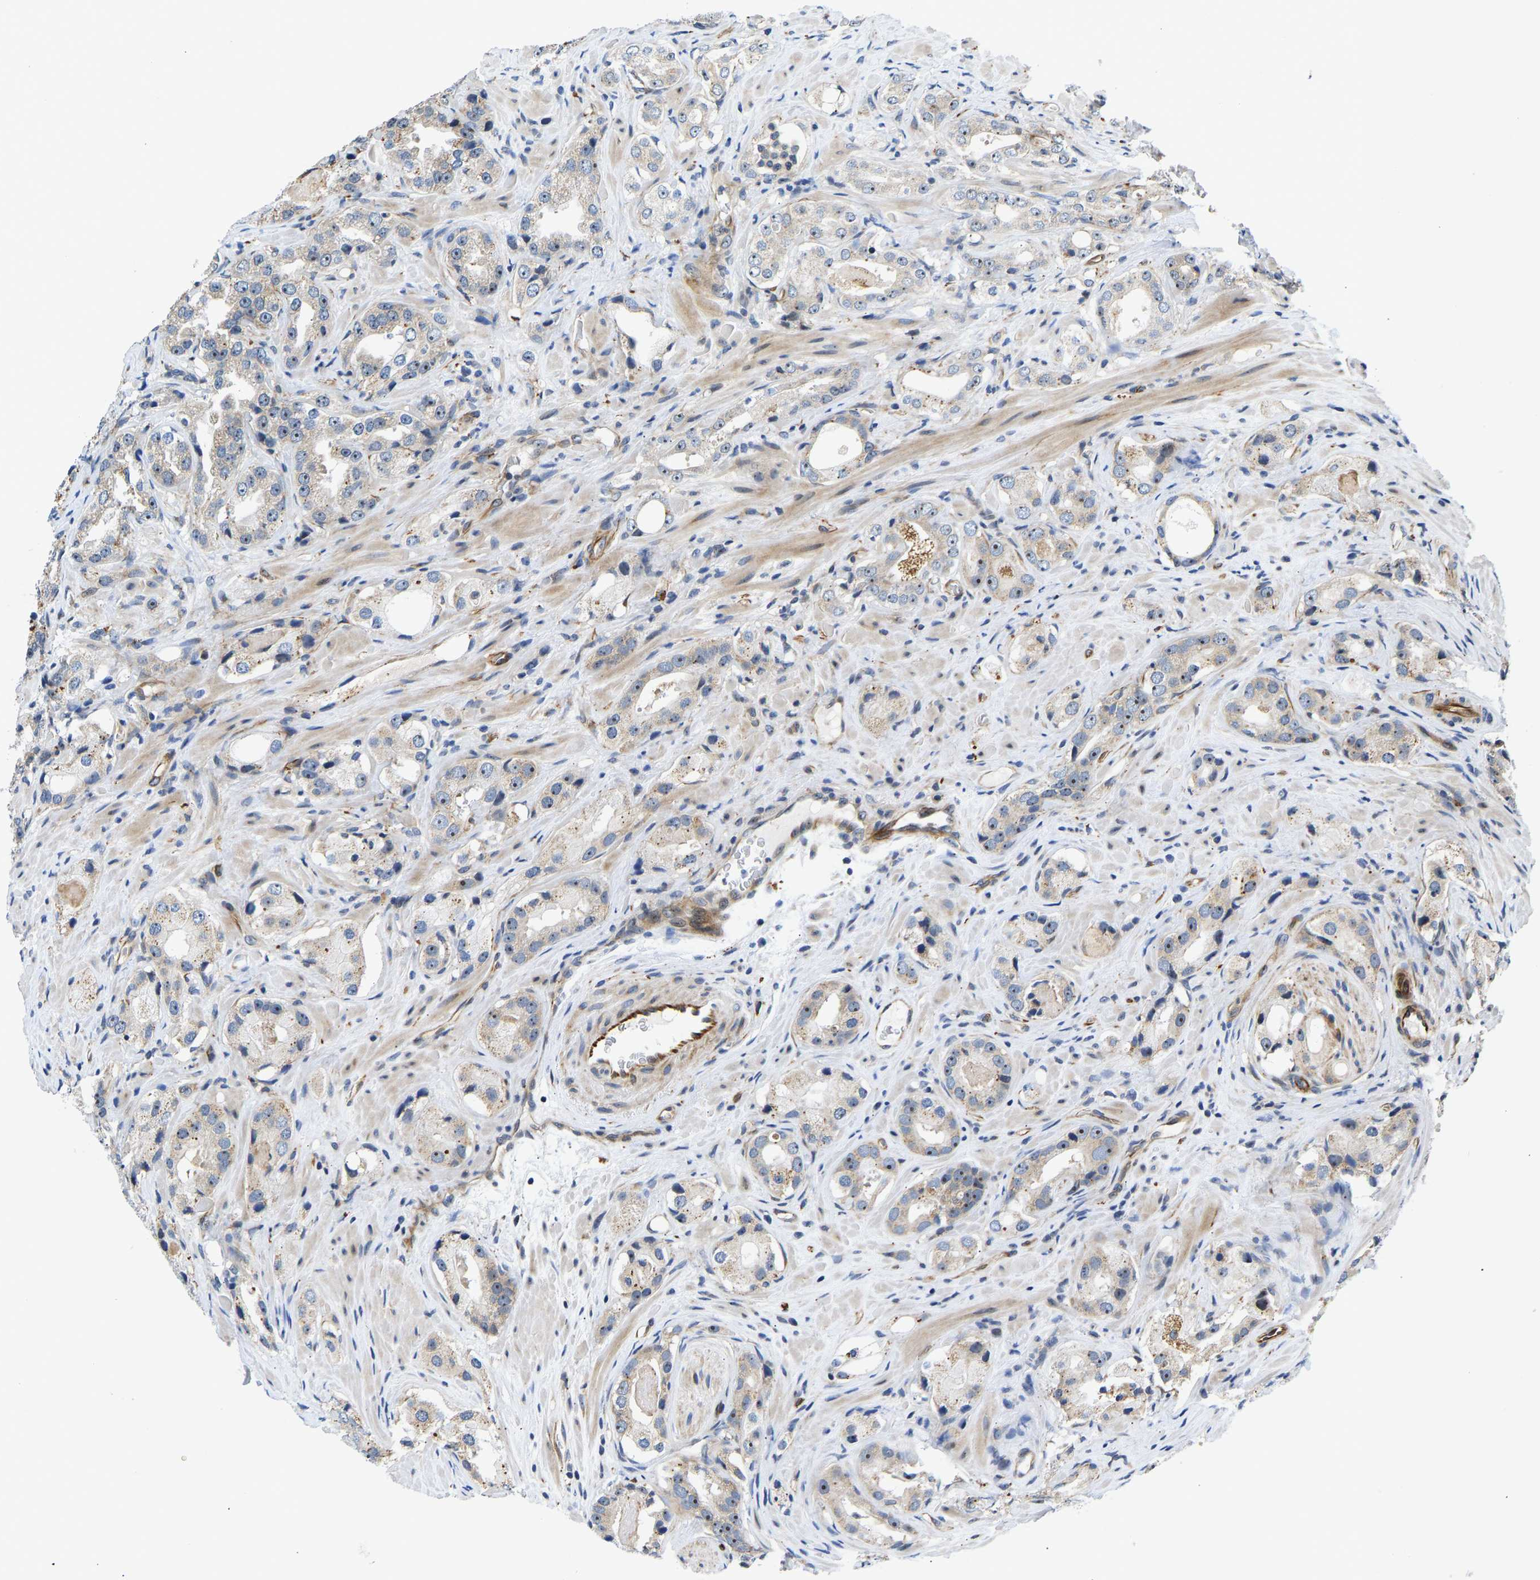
{"staining": {"intensity": "moderate", "quantity": "<25%", "location": "nuclear"}, "tissue": "prostate cancer", "cell_type": "Tumor cells", "image_type": "cancer", "snomed": [{"axis": "morphology", "description": "Adenocarcinoma, High grade"}, {"axis": "topography", "description": "Prostate"}], "caption": "Immunohistochemistry (IHC) histopathology image of prostate cancer (high-grade adenocarcinoma) stained for a protein (brown), which demonstrates low levels of moderate nuclear positivity in about <25% of tumor cells.", "gene": "RESF1", "patient": {"sex": "male", "age": 63}}